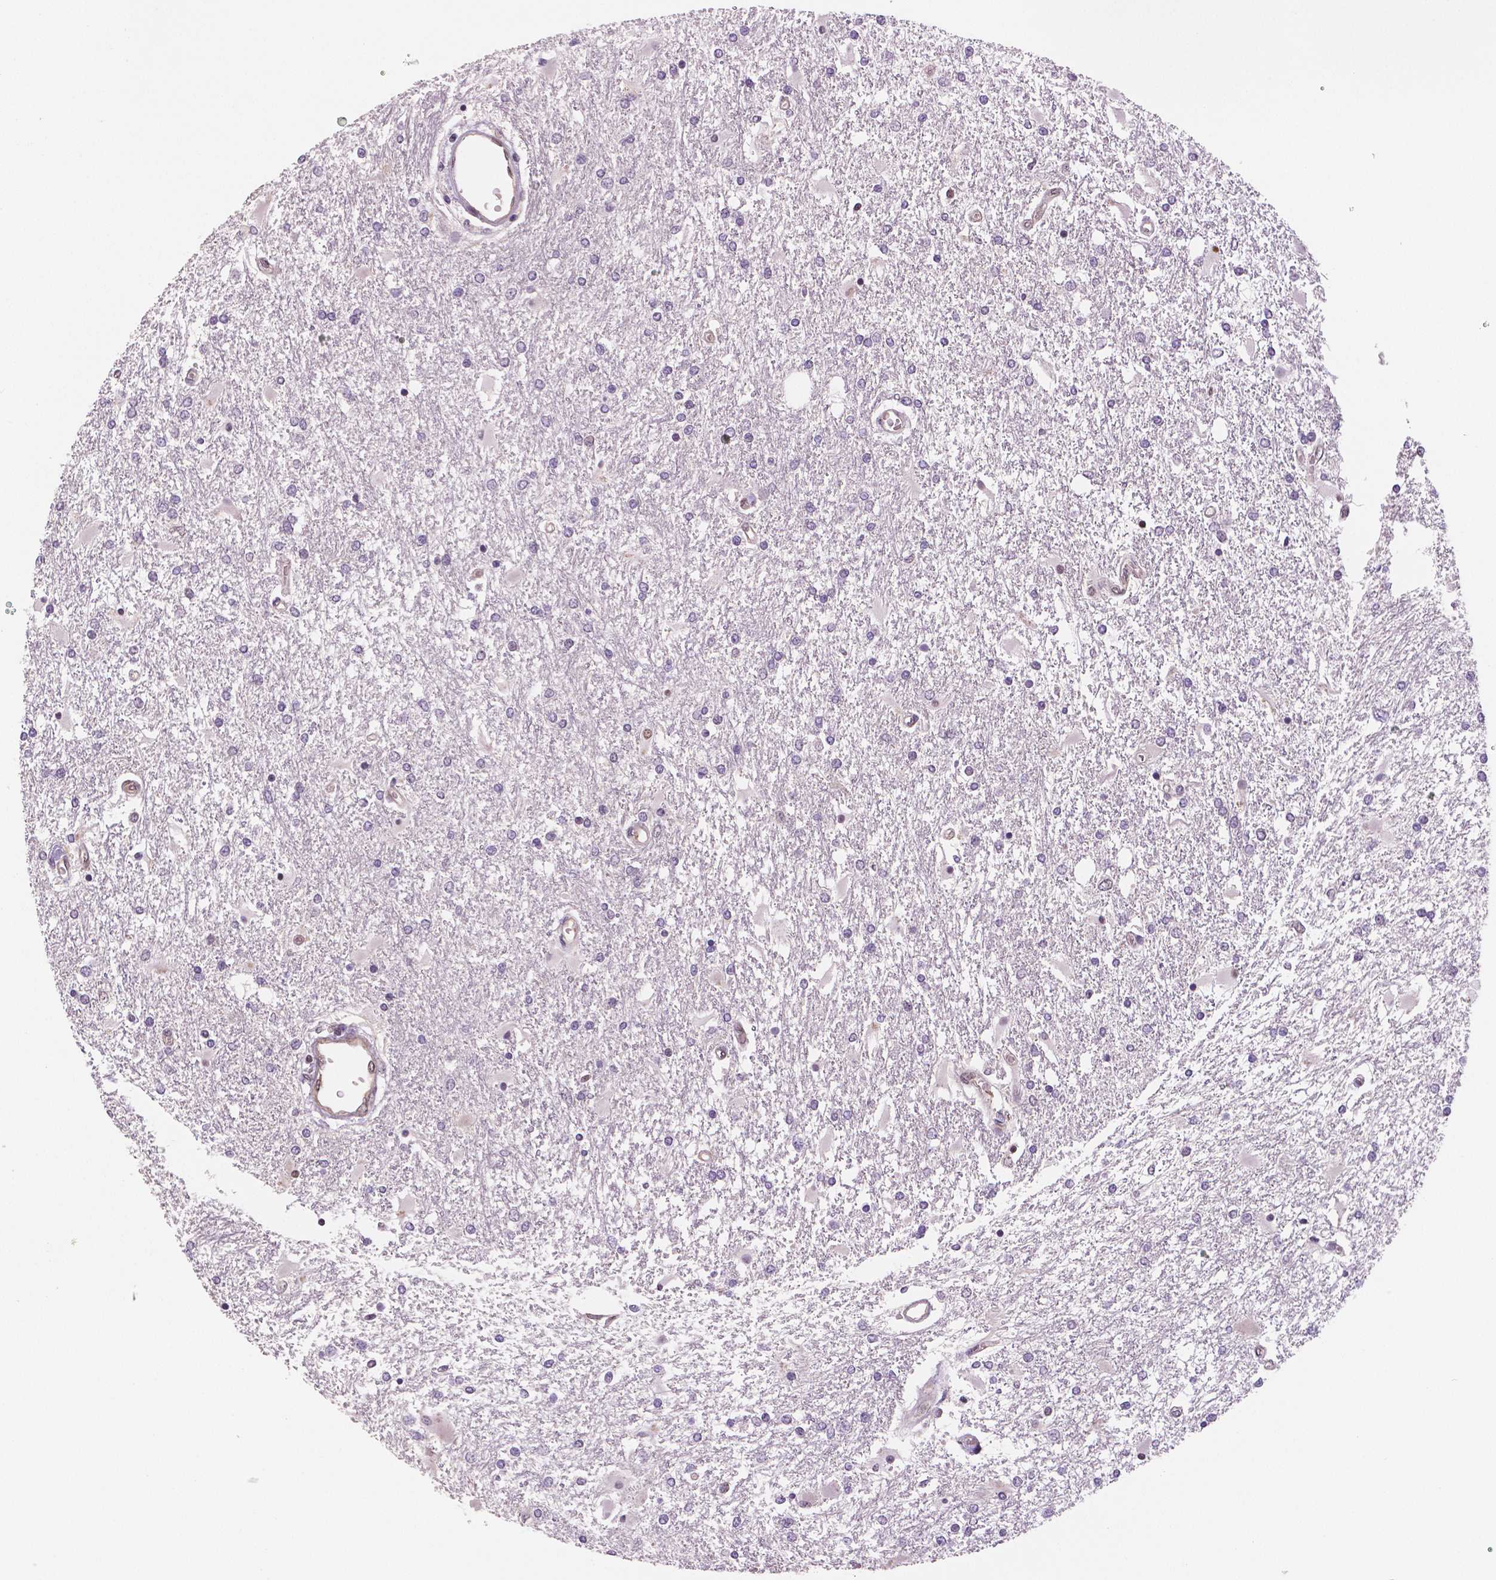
{"staining": {"intensity": "negative", "quantity": "none", "location": "none"}, "tissue": "glioma", "cell_type": "Tumor cells", "image_type": "cancer", "snomed": [{"axis": "morphology", "description": "Glioma, malignant, High grade"}, {"axis": "topography", "description": "Cerebral cortex"}], "caption": "The immunohistochemistry histopathology image has no significant positivity in tumor cells of high-grade glioma (malignant) tissue. The staining is performed using DAB (3,3'-diaminobenzidine) brown chromogen with nuclei counter-stained in using hematoxylin.", "gene": "STAT3", "patient": {"sex": "male", "age": 79}}